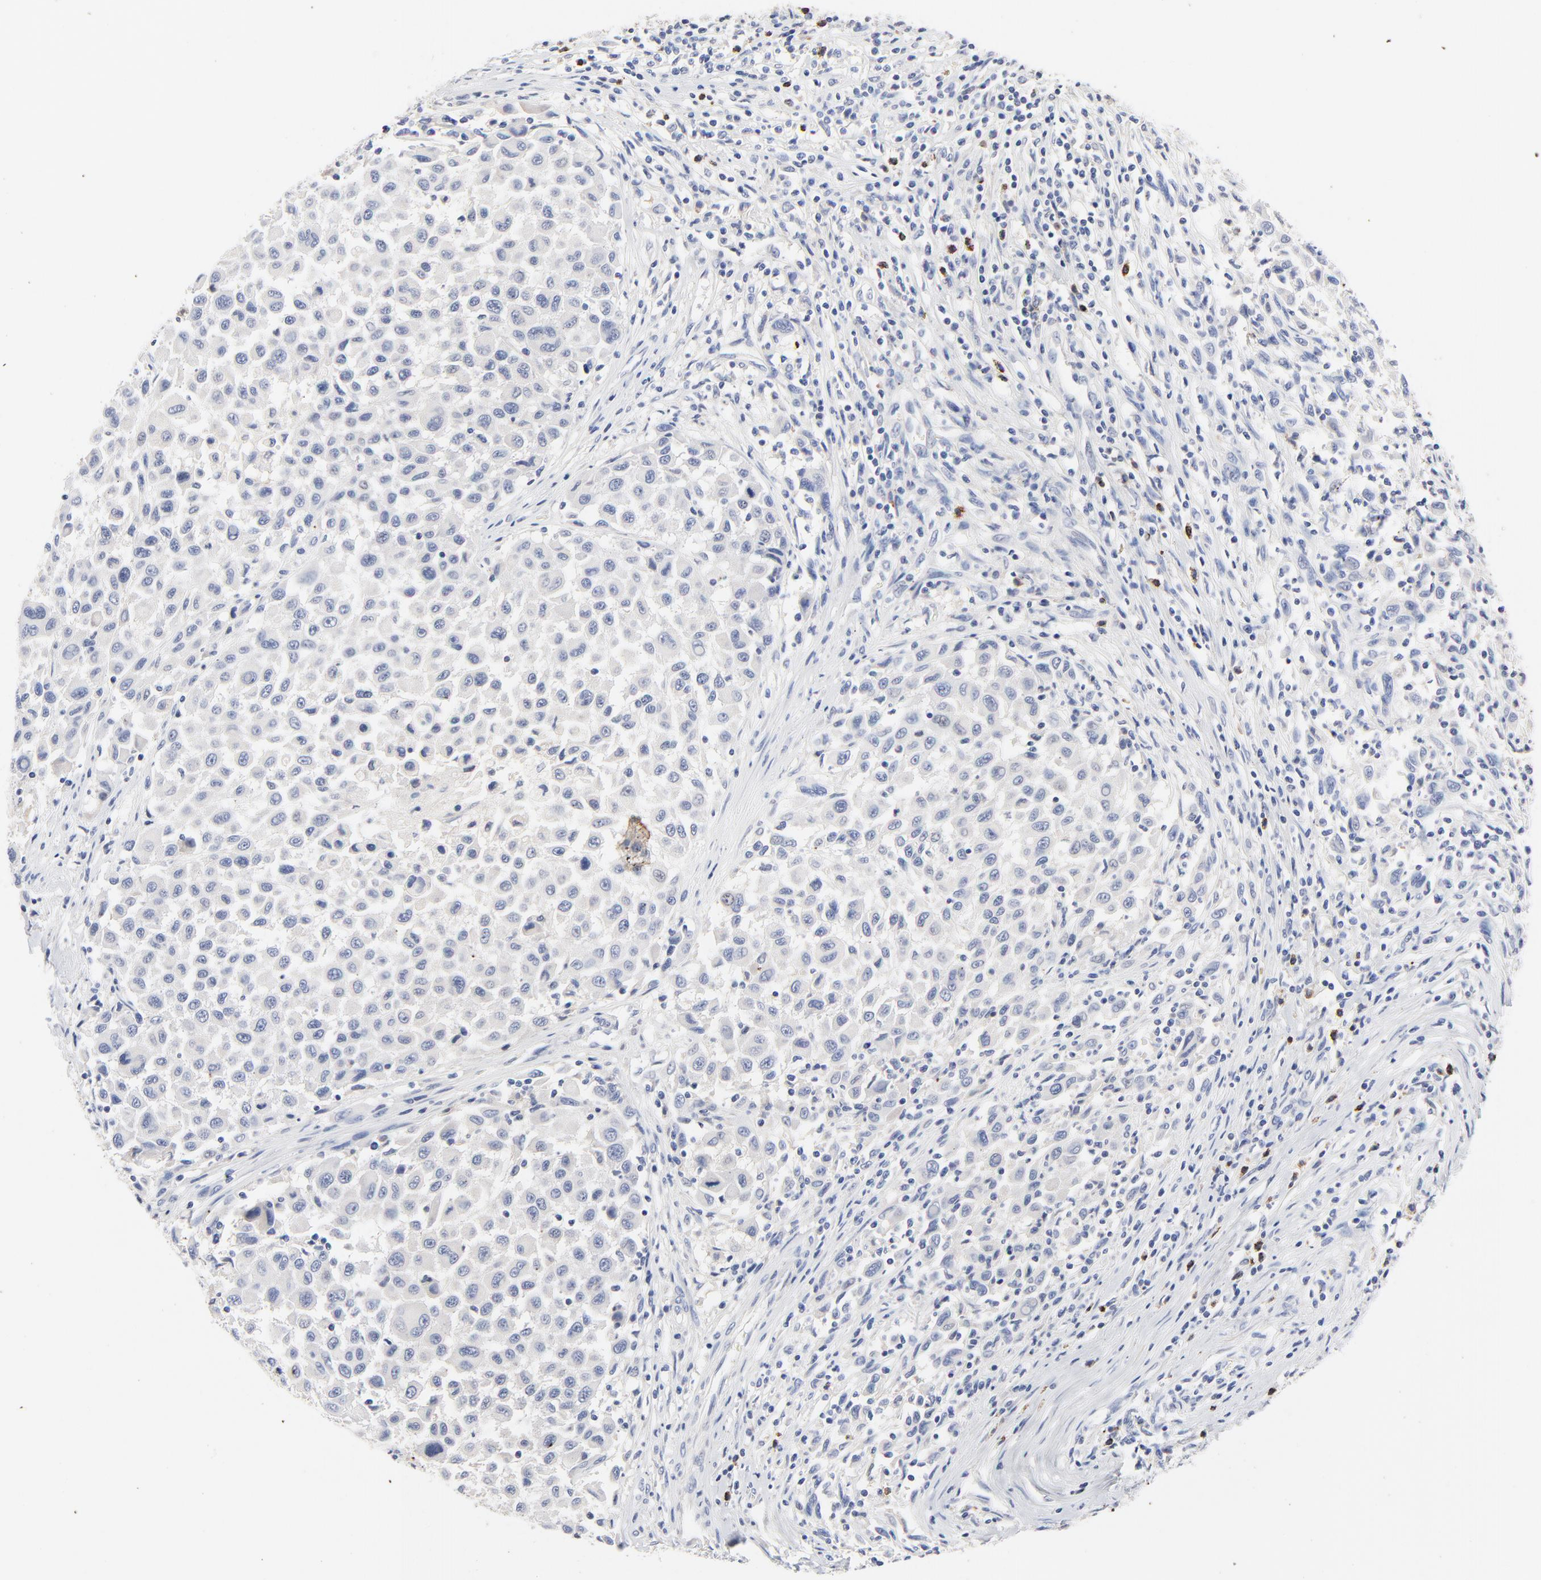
{"staining": {"intensity": "weak", "quantity": "<25%", "location": "cytoplasmic/membranous"}, "tissue": "melanoma", "cell_type": "Tumor cells", "image_type": "cancer", "snomed": [{"axis": "morphology", "description": "Malignant melanoma, Metastatic site"}, {"axis": "topography", "description": "Lymph node"}], "caption": "Protein analysis of melanoma exhibits no significant staining in tumor cells.", "gene": "AADAC", "patient": {"sex": "male", "age": 61}}